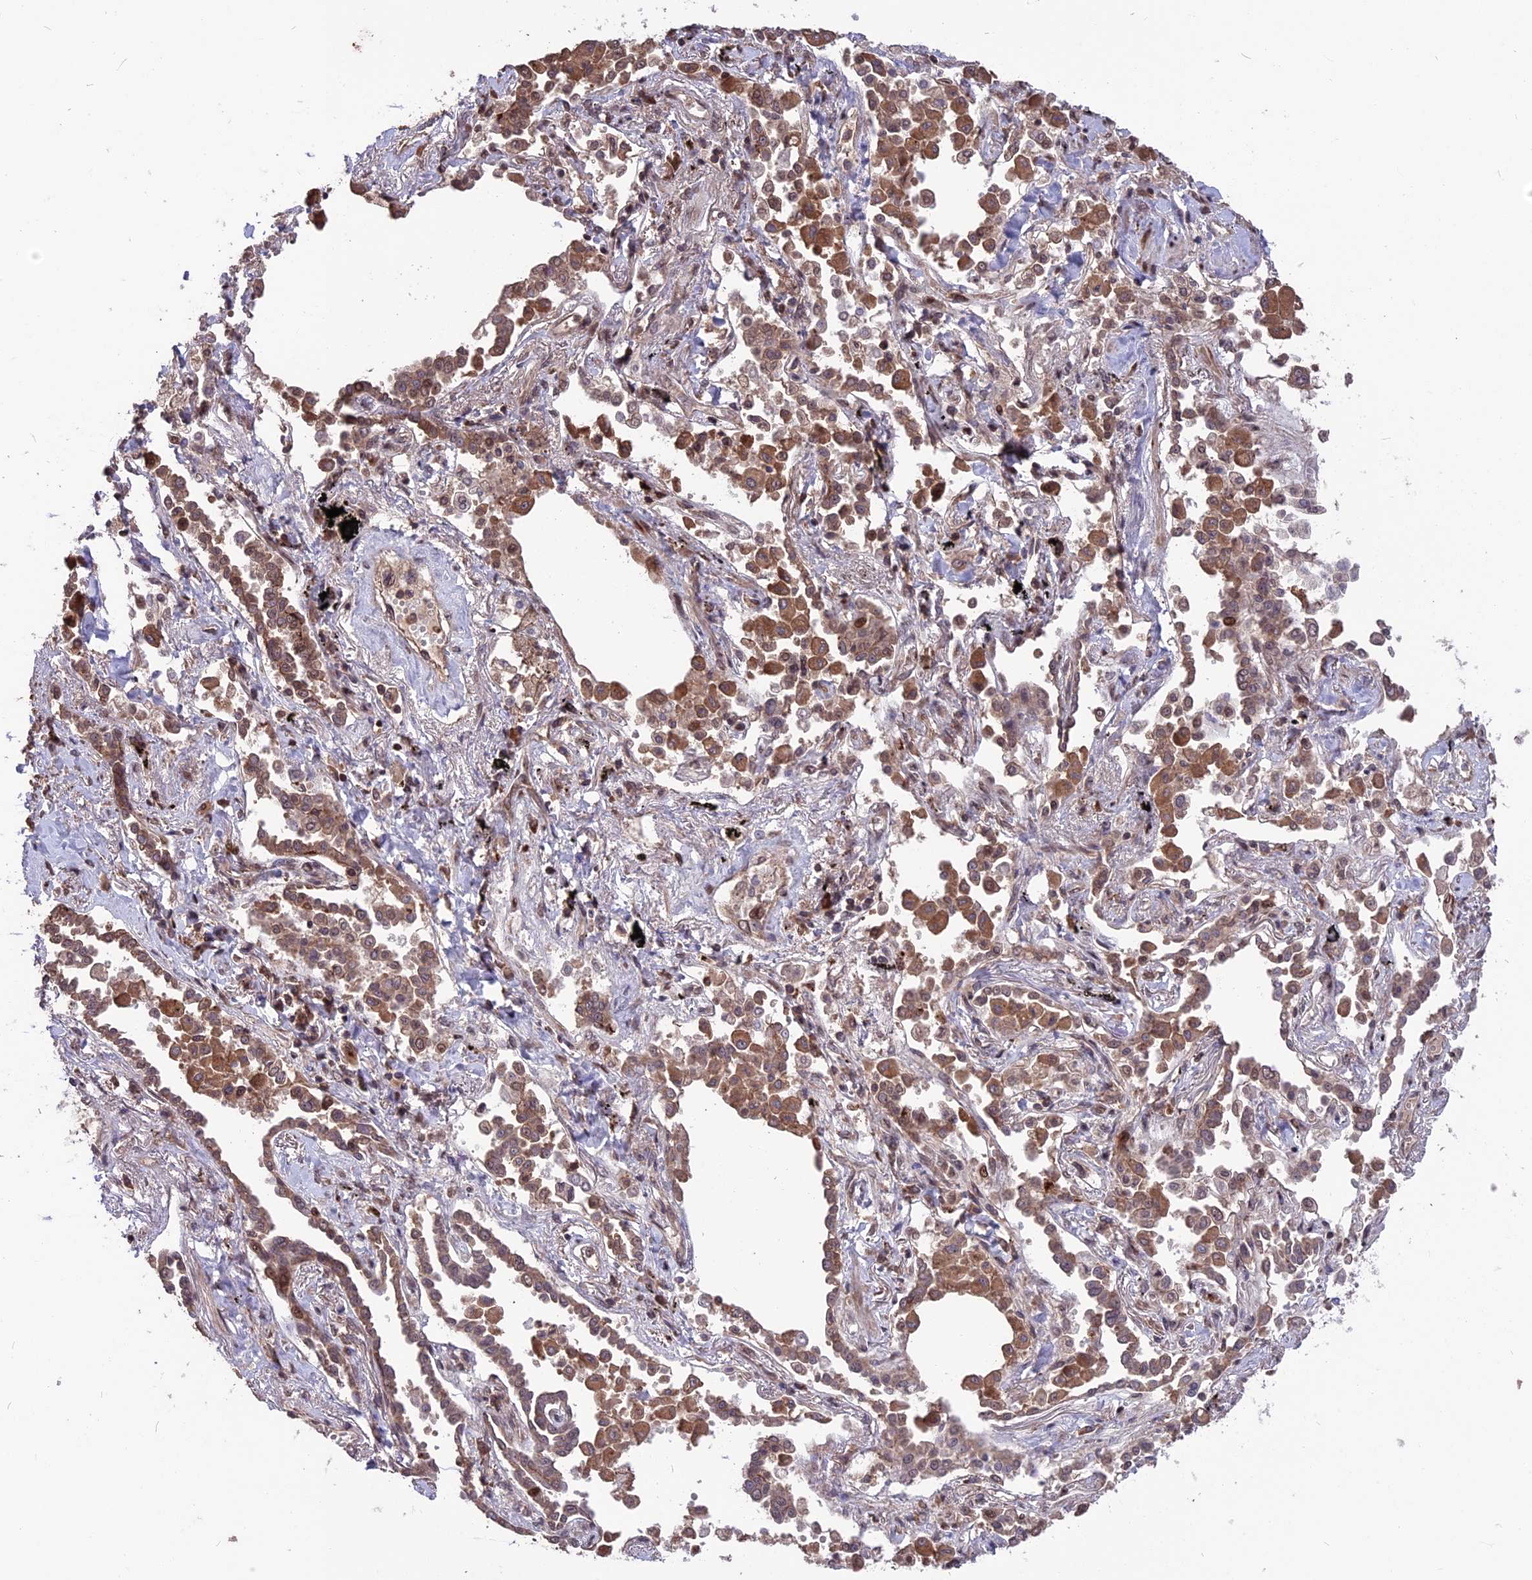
{"staining": {"intensity": "moderate", "quantity": ">75%", "location": "cytoplasmic/membranous"}, "tissue": "lung cancer", "cell_type": "Tumor cells", "image_type": "cancer", "snomed": [{"axis": "morphology", "description": "Adenocarcinoma, NOS"}, {"axis": "topography", "description": "Lung"}], "caption": "Lung cancer stained with immunohistochemistry demonstrates moderate cytoplasmic/membranous positivity in about >75% of tumor cells. Immunohistochemistry (ihc) stains the protein of interest in brown and the nuclei are stained blue.", "gene": "ZNF598", "patient": {"sex": "male", "age": 67}}